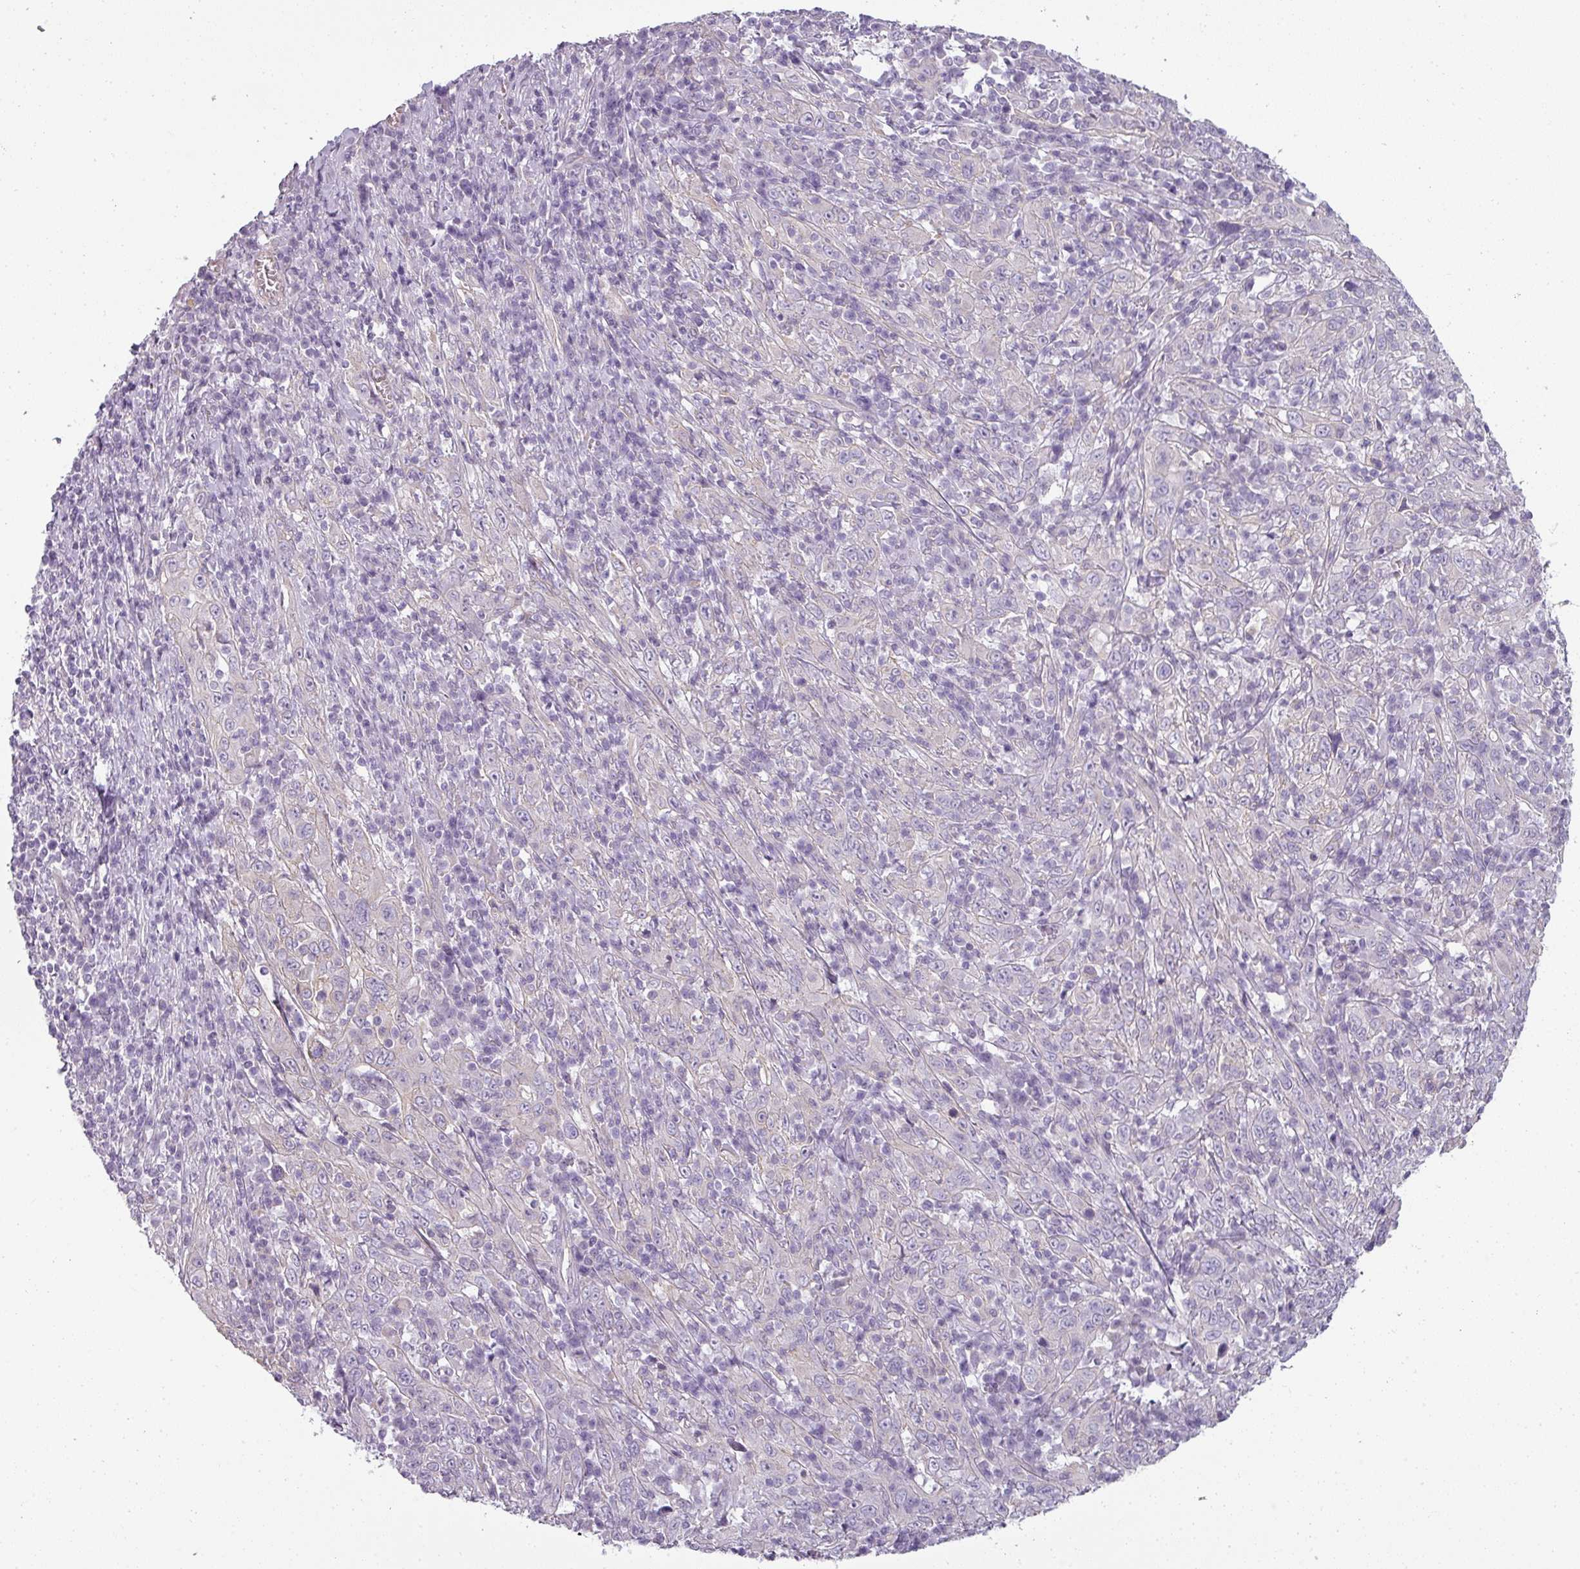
{"staining": {"intensity": "negative", "quantity": "none", "location": "none"}, "tissue": "cervical cancer", "cell_type": "Tumor cells", "image_type": "cancer", "snomed": [{"axis": "morphology", "description": "Squamous cell carcinoma, NOS"}, {"axis": "topography", "description": "Cervix"}], "caption": "This image is of squamous cell carcinoma (cervical) stained with immunohistochemistry to label a protein in brown with the nuclei are counter-stained blue. There is no expression in tumor cells. (DAB immunohistochemistry (IHC), high magnification).", "gene": "ASB1", "patient": {"sex": "female", "age": 46}}